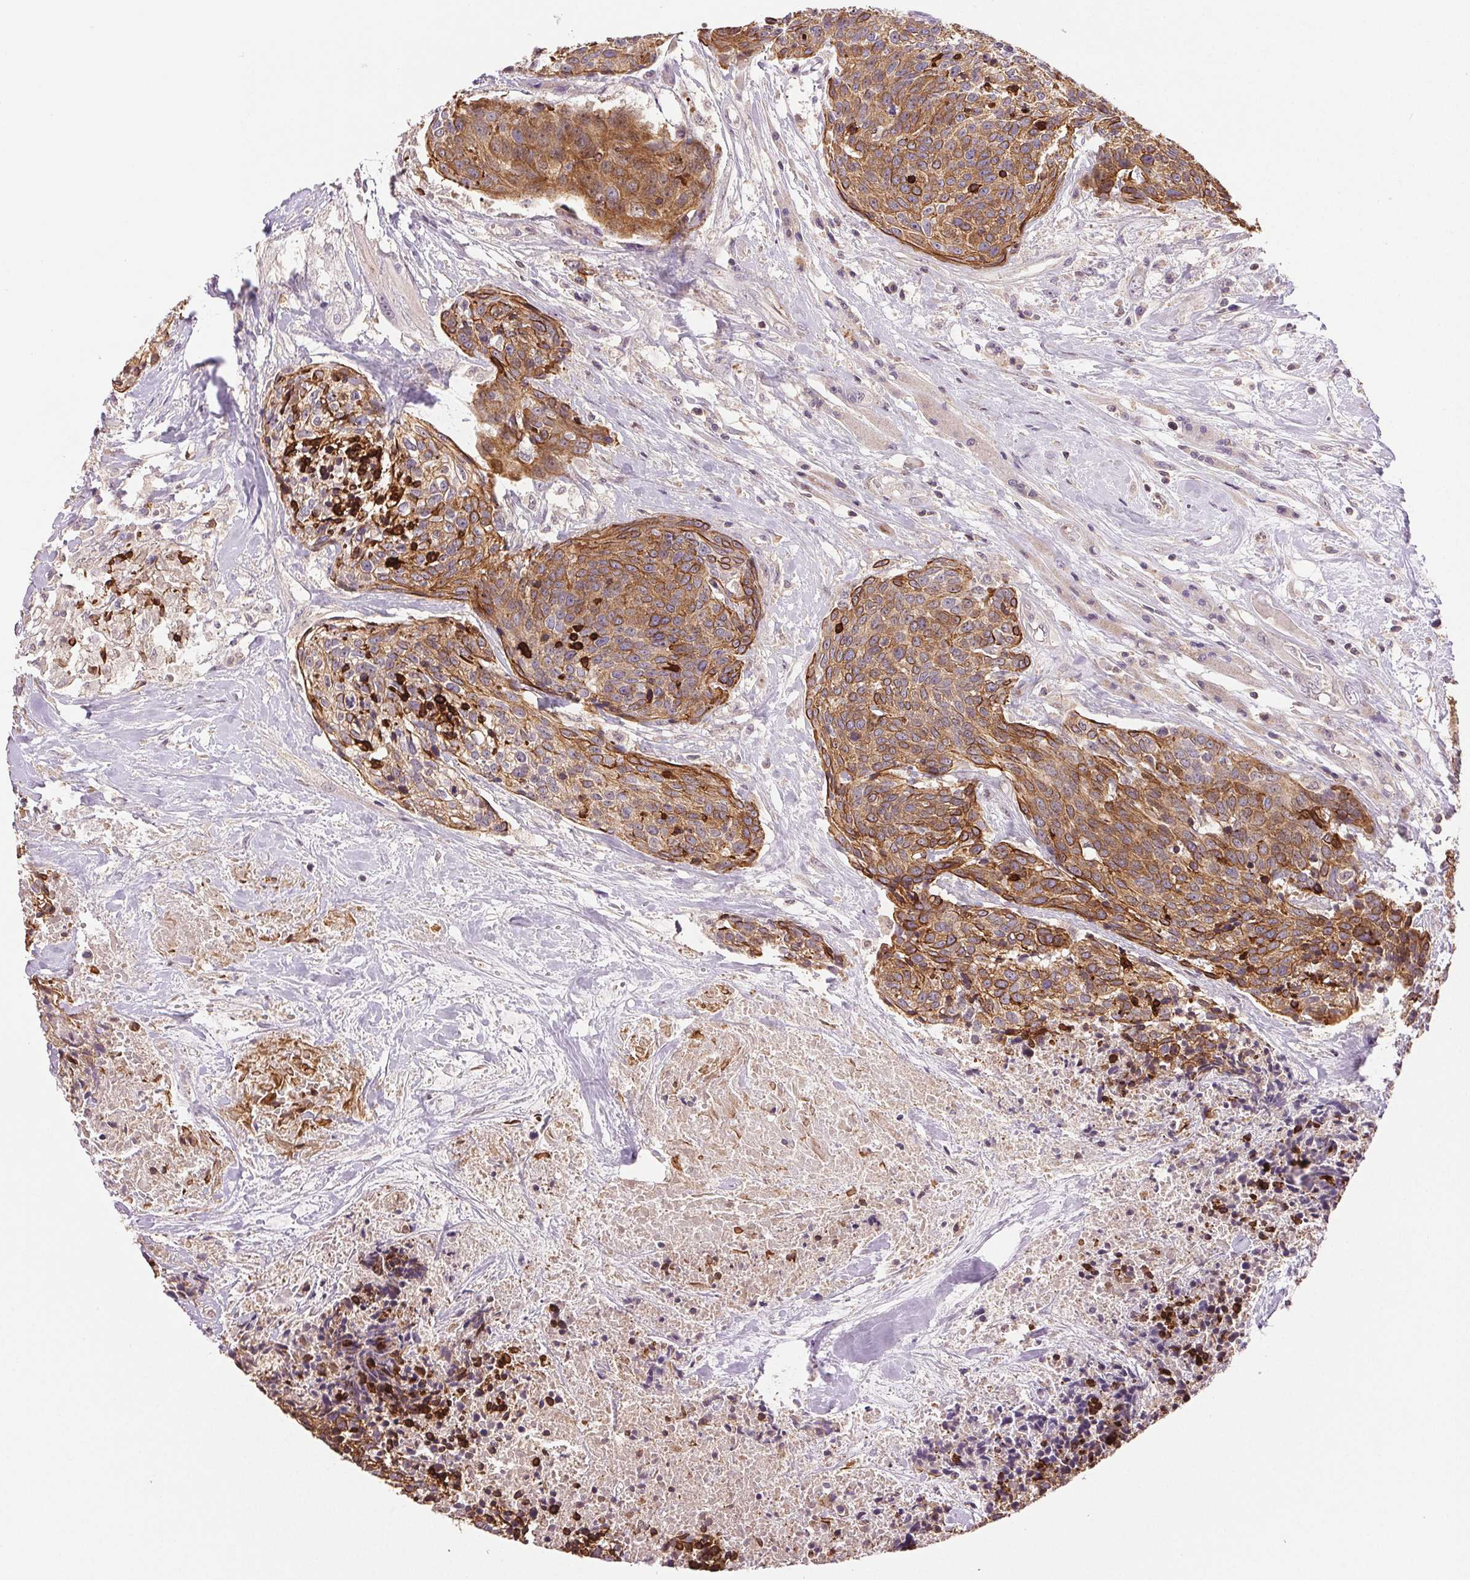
{"staining": {"intensity": "moderate", "quantity": ">75%", "location": "cytoplasmic/membranous"}, "tissue": "head and neck cancer", "cell_type": "Tumor cells", "image_type": "cancer", "snomed": [{"axis": "morphology", "description": "Squamous cell carcinoma, NOS"}, {"axis": "topography", "description": "Oral tissue"}, {"axis": "topography", "description": "Head-Neck"}], "caption": "A histopathology image showing moderate cytoplasmic/membranous positivity in approximately >75% of tumor cells in head and neck cancer, as visualized by brown immunohistochemical staining.", "gene": "TMEM253", "patient": {"sex": "male", "age": 64}}